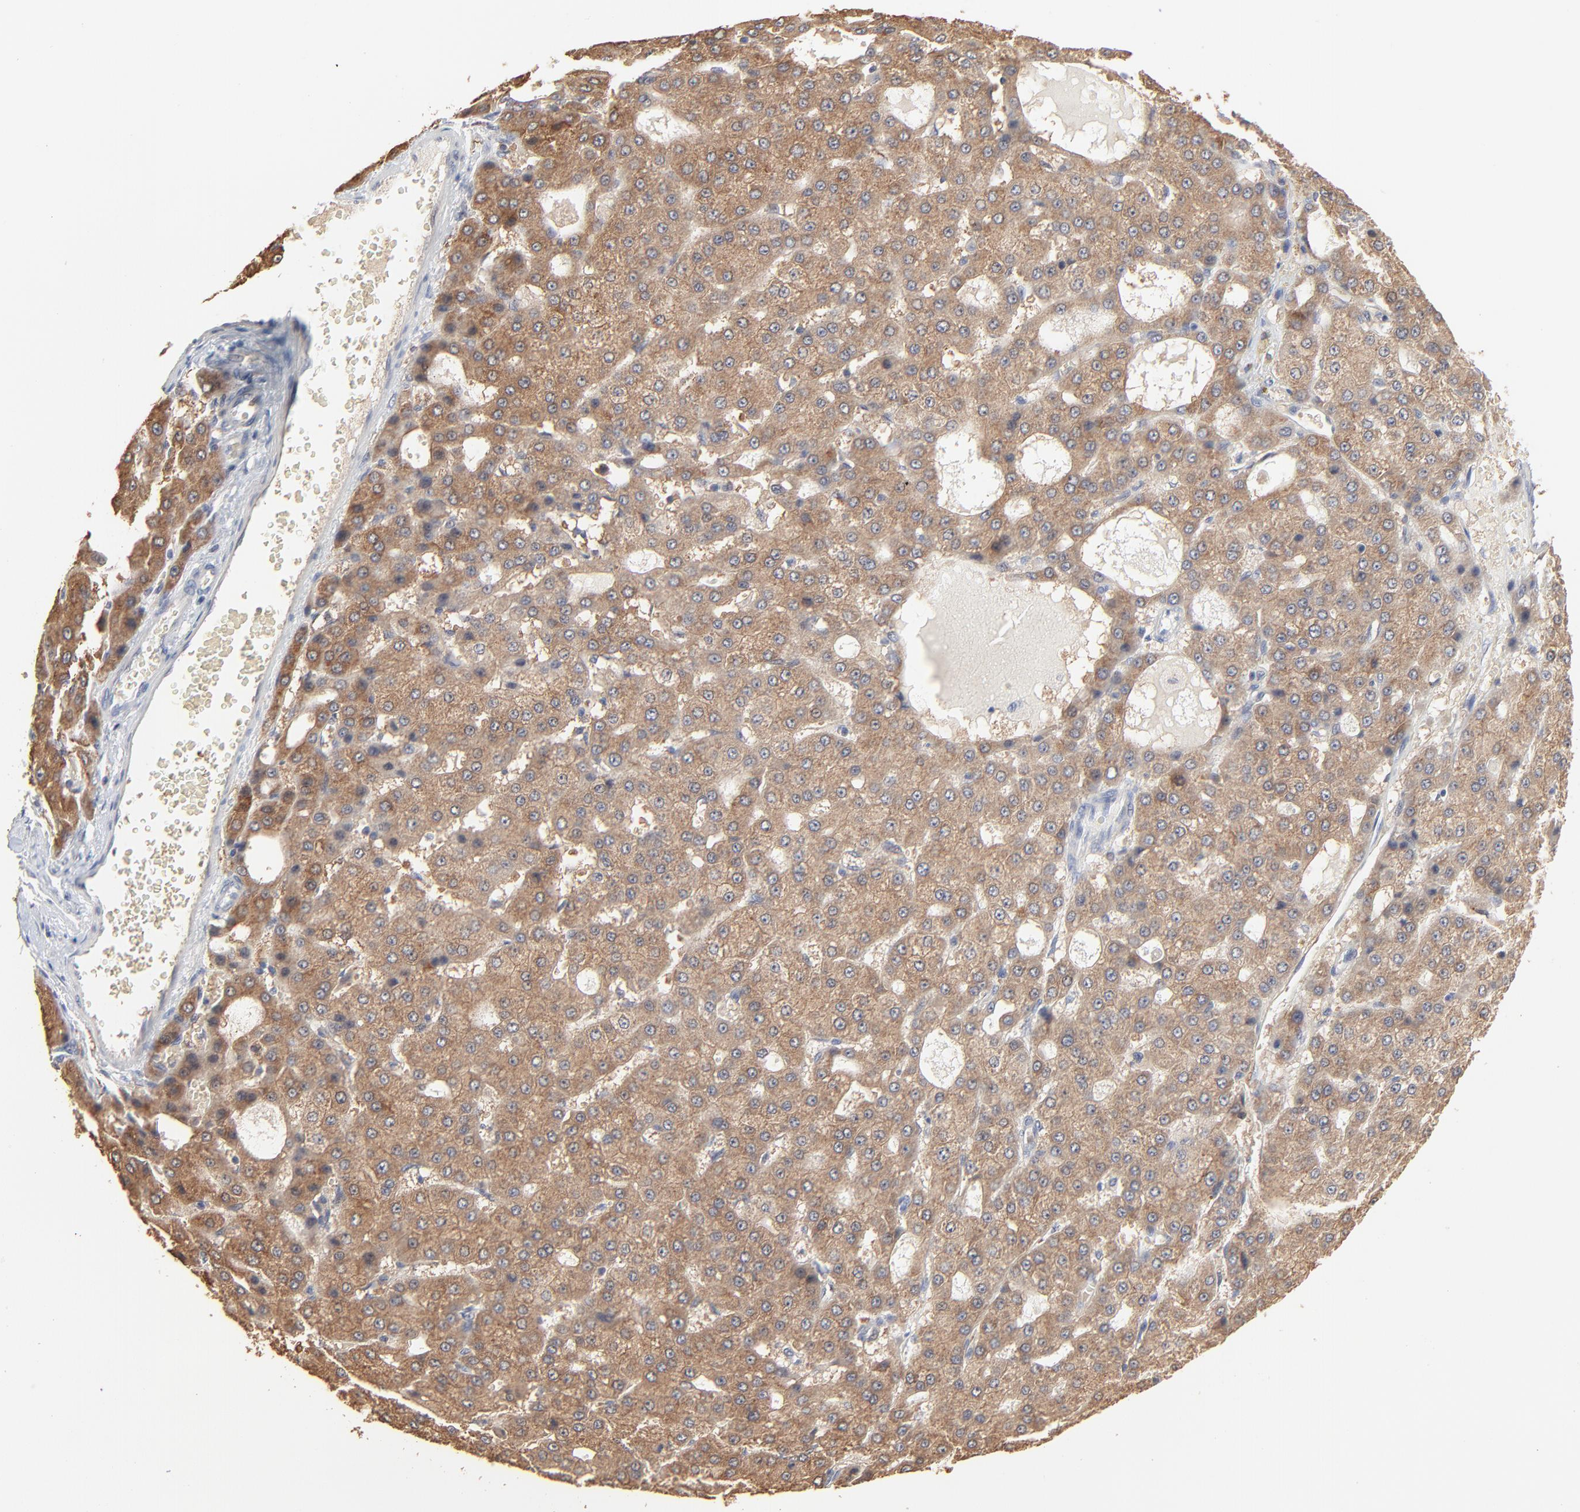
{"staining": {"intensity": "strong", "quantity": ">75%", "location": "cytoplasmic/membranous"}, "tissue": "liver cancer", "cell_type": "Tumor cells", "image_type": "cancer", "snomed": [{"axis": "morphology", "description": "Carcinoma, Hepatocellular, NOS"}, {"axis": "topography", "description": "Liver"}], "caption": "This histopathology image shows liver cancer stained with immunohistochemistry (IHC) to label a protein in brown. The cytoplasmic/membranous of tumor cells show strong positivity for the protein. Nuclei are counter-stained blue.", "gene": "FANCB", "patient": {"sex": "male", "age": 47}}